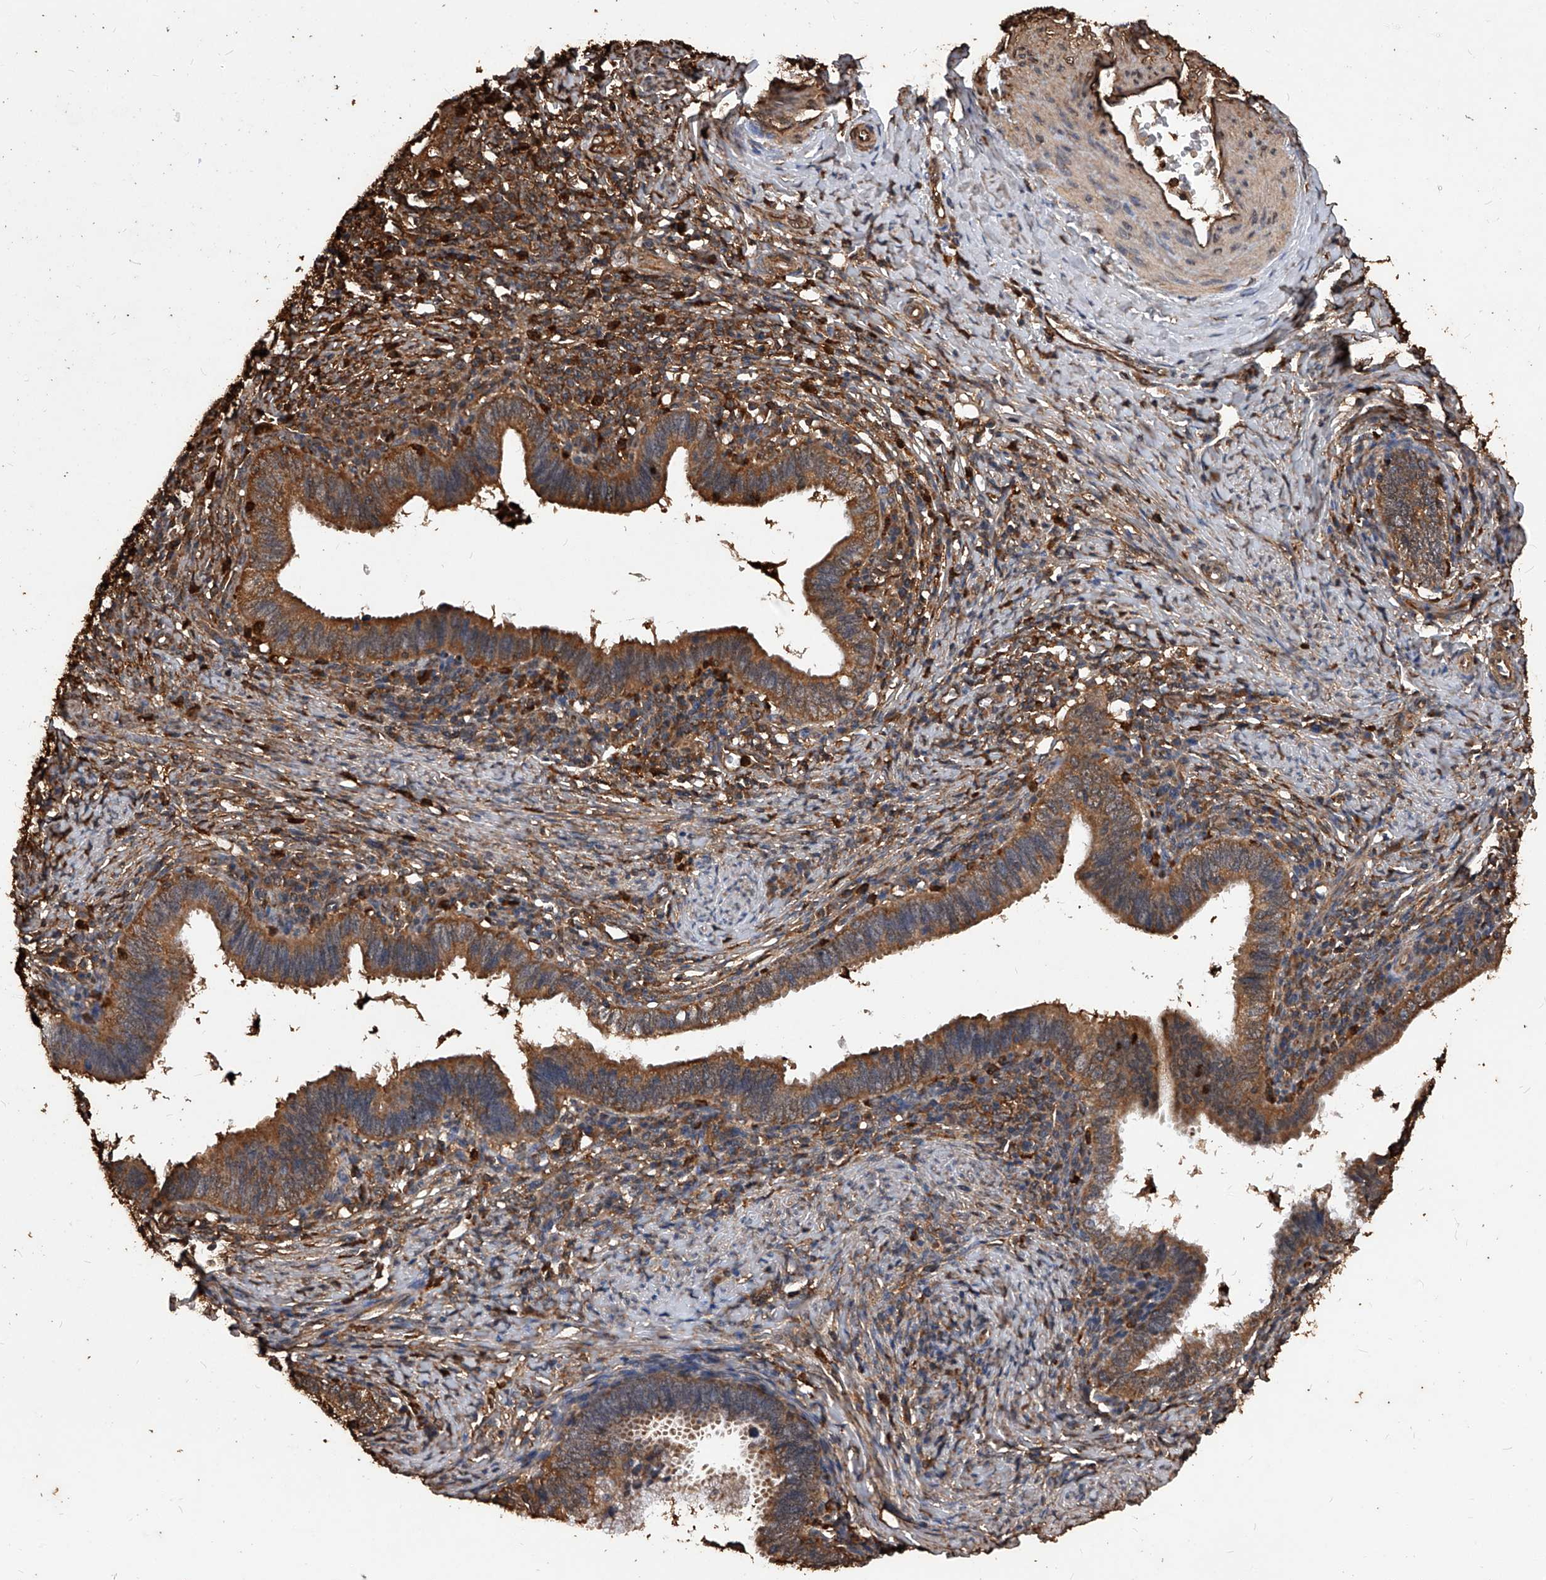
{"staining": {"intensity": "moderate", "quantity": ">75%", "location": "cytoplasmic/membranous"}, "tissue": "cervical cancer", "cell_type": "Tumor cells", "image_type": "cancer", "snomed": [{"axis": "morphology", "description": "Adenocarcinoma, NOS"}, {"axis": "topography", "description": "Cervix"}], "caption": "This photomicrograph displays cervical adenocarcinoma stained with immunohistochemistry to label a protein in brown. The cytoplasmic/membranous of tumor cells show moderate positivity for the protein. Nuclei are counter-stained blue.", "gene": "UCP2", "patient": {"sex": "female", "age": 36}}